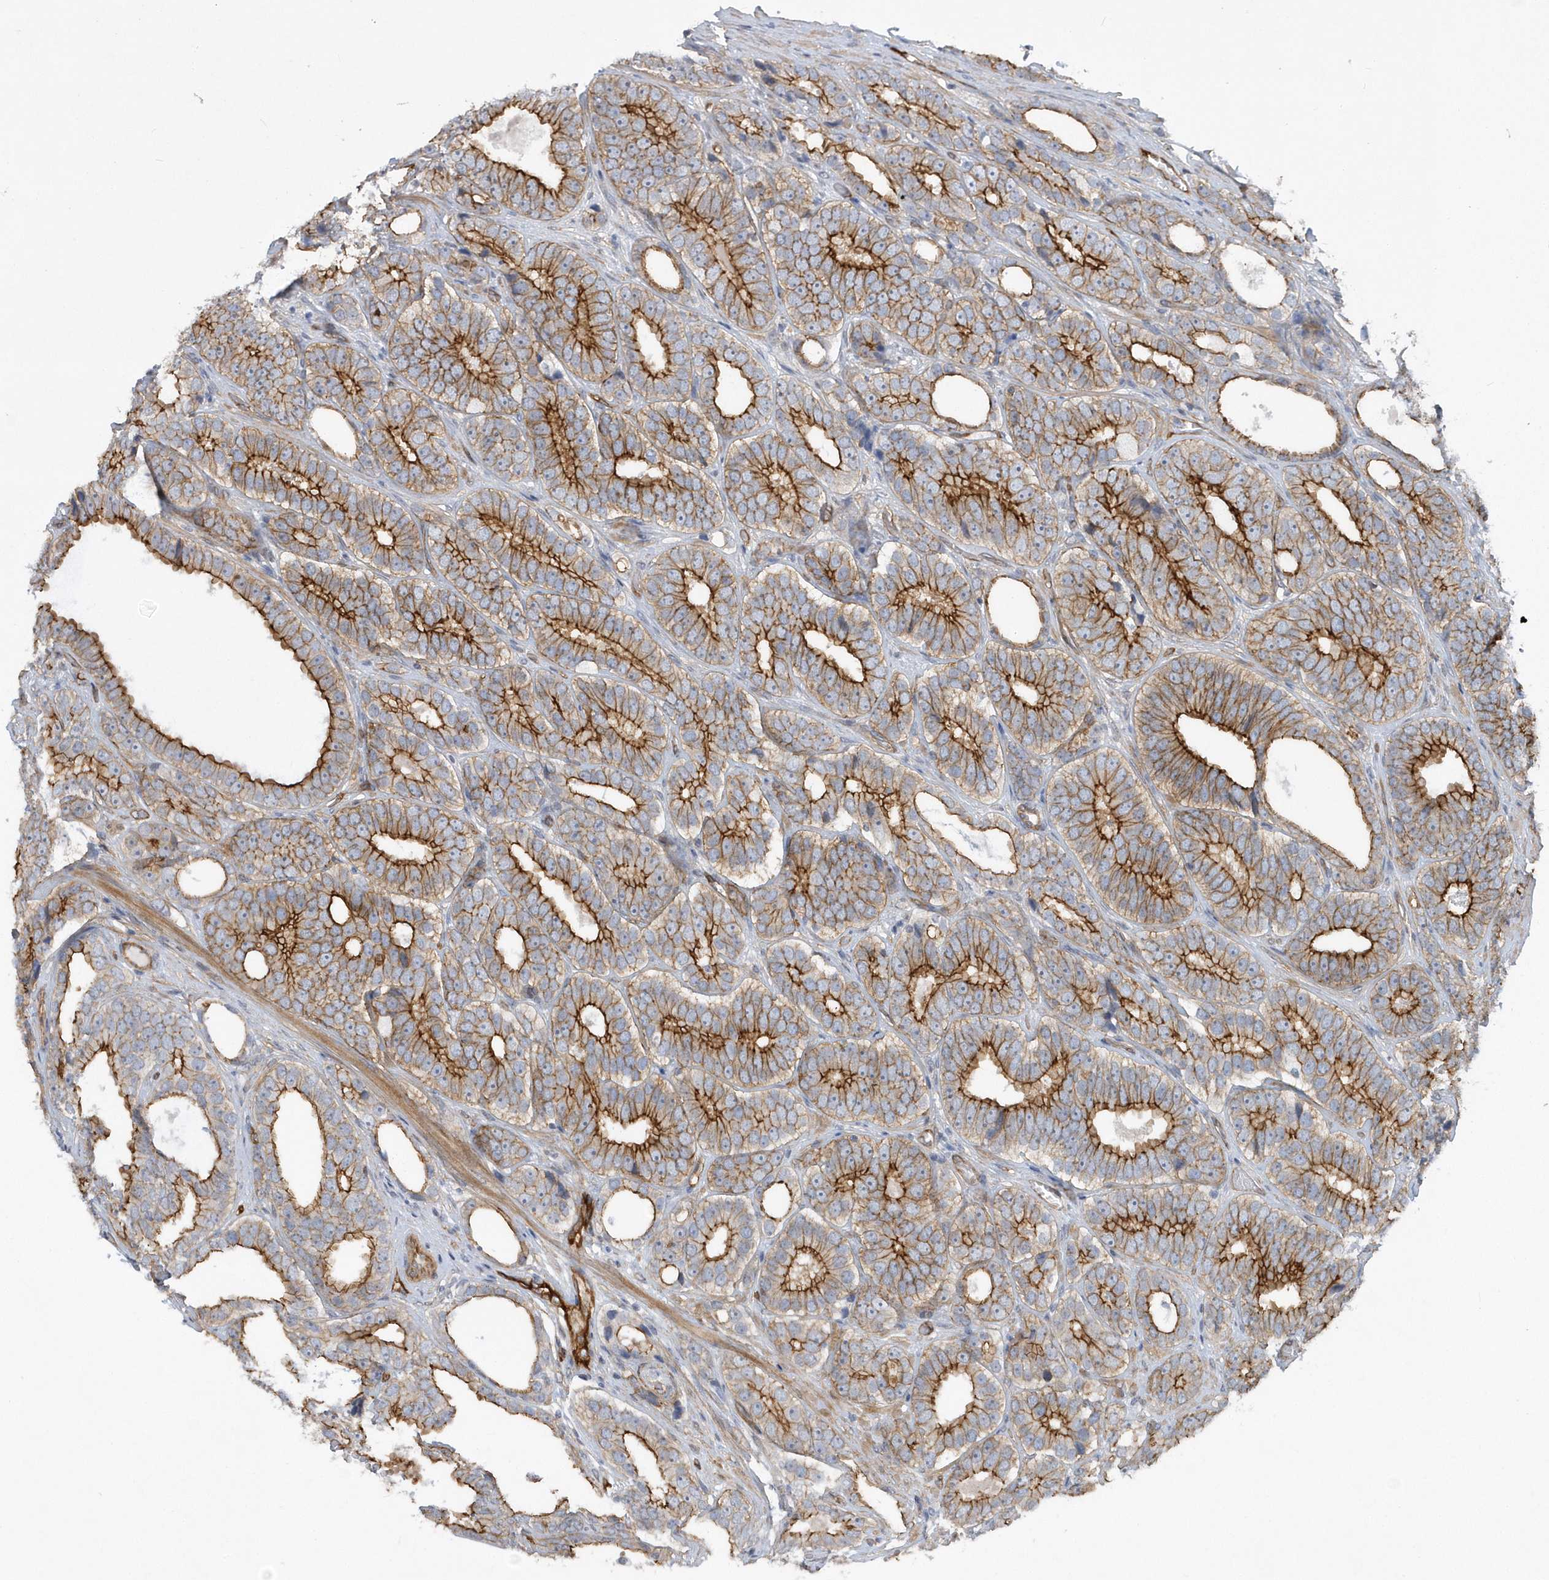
{"staining": {"intensity": "strong", "quantity": ">75%", "location": "cytoplasmic/membranous"}, "tissue": "prostate cancer", "cell_type": "Tumor cells", "image_type": "cancer", "snomed": [{"axis": "morphology", "description": "Adenocarcinoma, High grade"}, {"axis": "topography", "description": "Prostate"}], "caption": "High-magnification brightfield microscopy of prostate cancer stained with DAB (3,3'-diaminobenzidine) (brown) and counterstained with hematoxylin (blue). tumor cells exhibit strong cytoplasmic/membranous staining is seen in about>75% of cells.", "gene": "RAI14", "patient": {"sex": "male", "age": 56}}